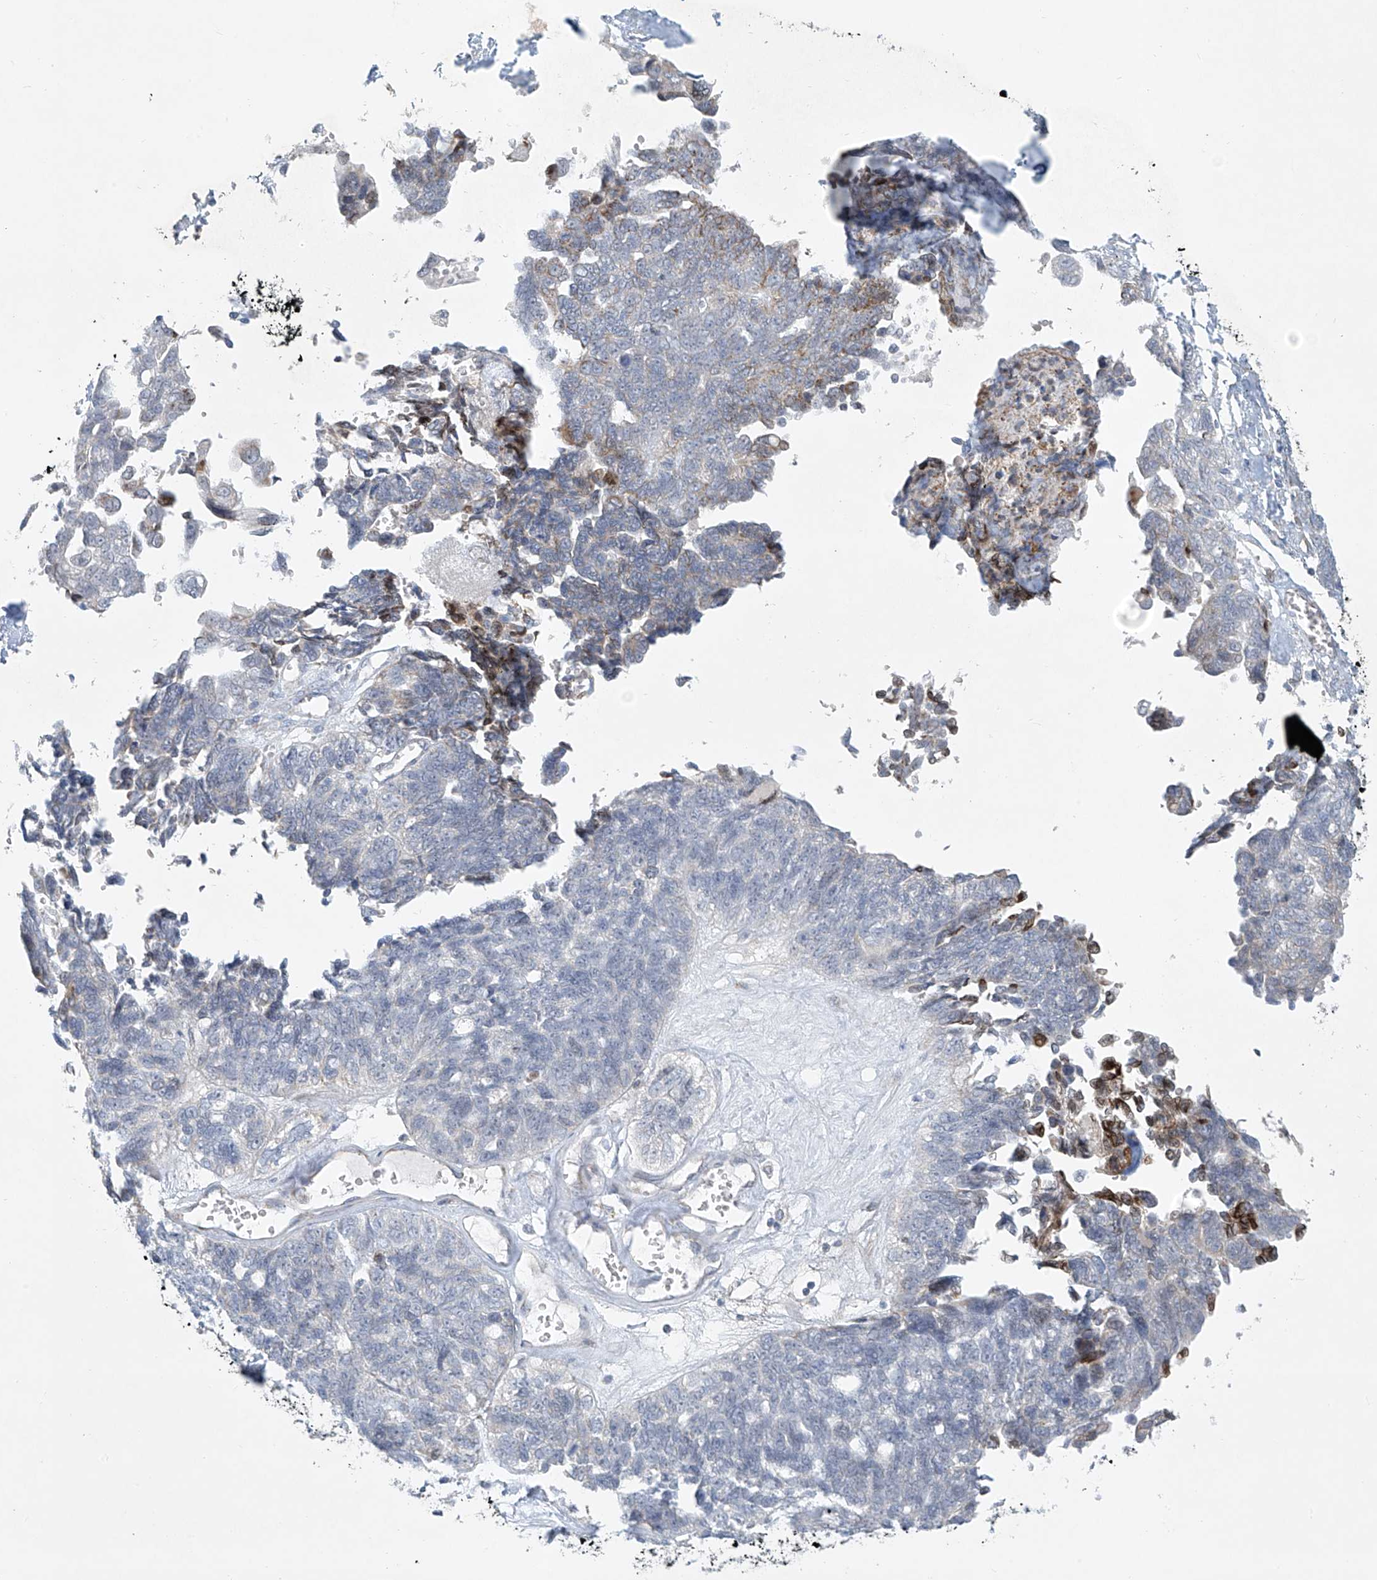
{"staining": {"intensity": "weak", "quantity": "<25%", "location": "cytoplasmic/membranous"}, "tissue": "ovarian cancer", "cell_type": "Tumor cells", "image_type": "cancer", "snomed": [{"axis": "morphology", "description": "Cystadenocarcinoma, serous, NOS"}, {"axis": "topography", "description": "Ovary"}], "caption": "Photomicrograph shows no significant protein staining in tumor cells of ovarian cancer.", "gene": "SMDT1", "patient": {"sex": "female", "age": 79}}